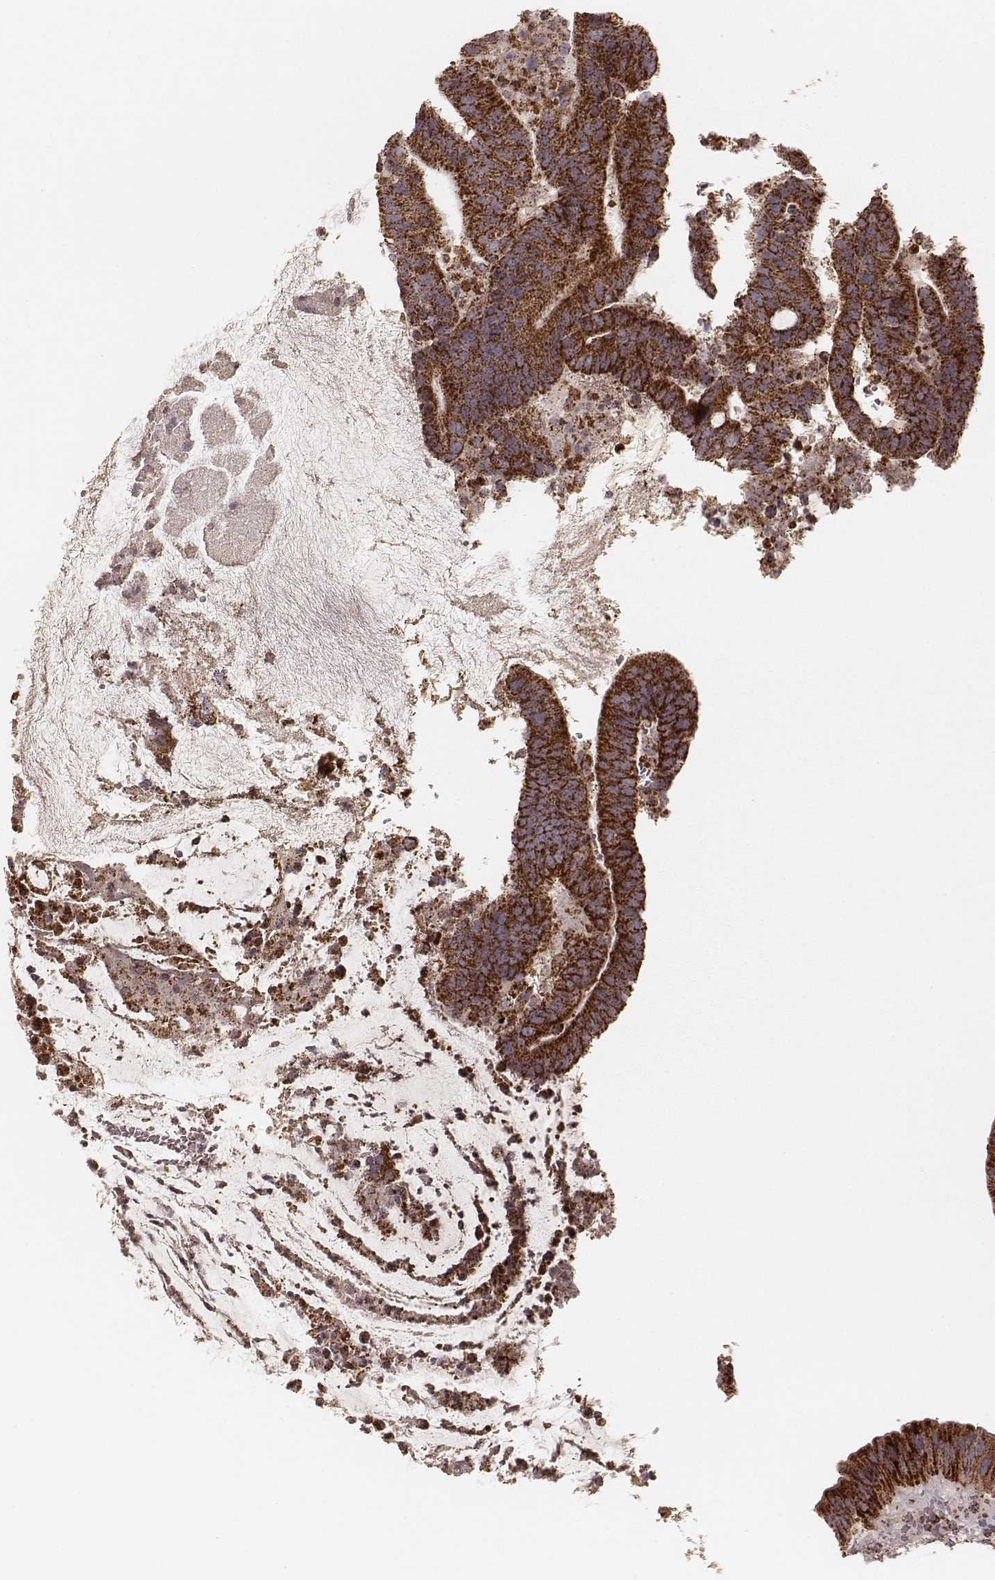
{"staining": {"intensity": "strong", "quantity": ">75%", "location": "cytoplasmic/membranous"}, "tissue": "colorectal cancer", "cell_type": "Tumor cells", "image_type": "cancer", "snomed": [{"axis": "morphology", "description": "Adenocarcinoma, NOS"}, {"axis": "topography", "description": "Colon"}], "caption": "A high amount of strong cytoplasmic/membranous expression is present in approximately >75% of tumor cells in colorectal adenocarcinoma tissue.", "gene": "CS", "patient": {"sex": "female", "age": 43}}